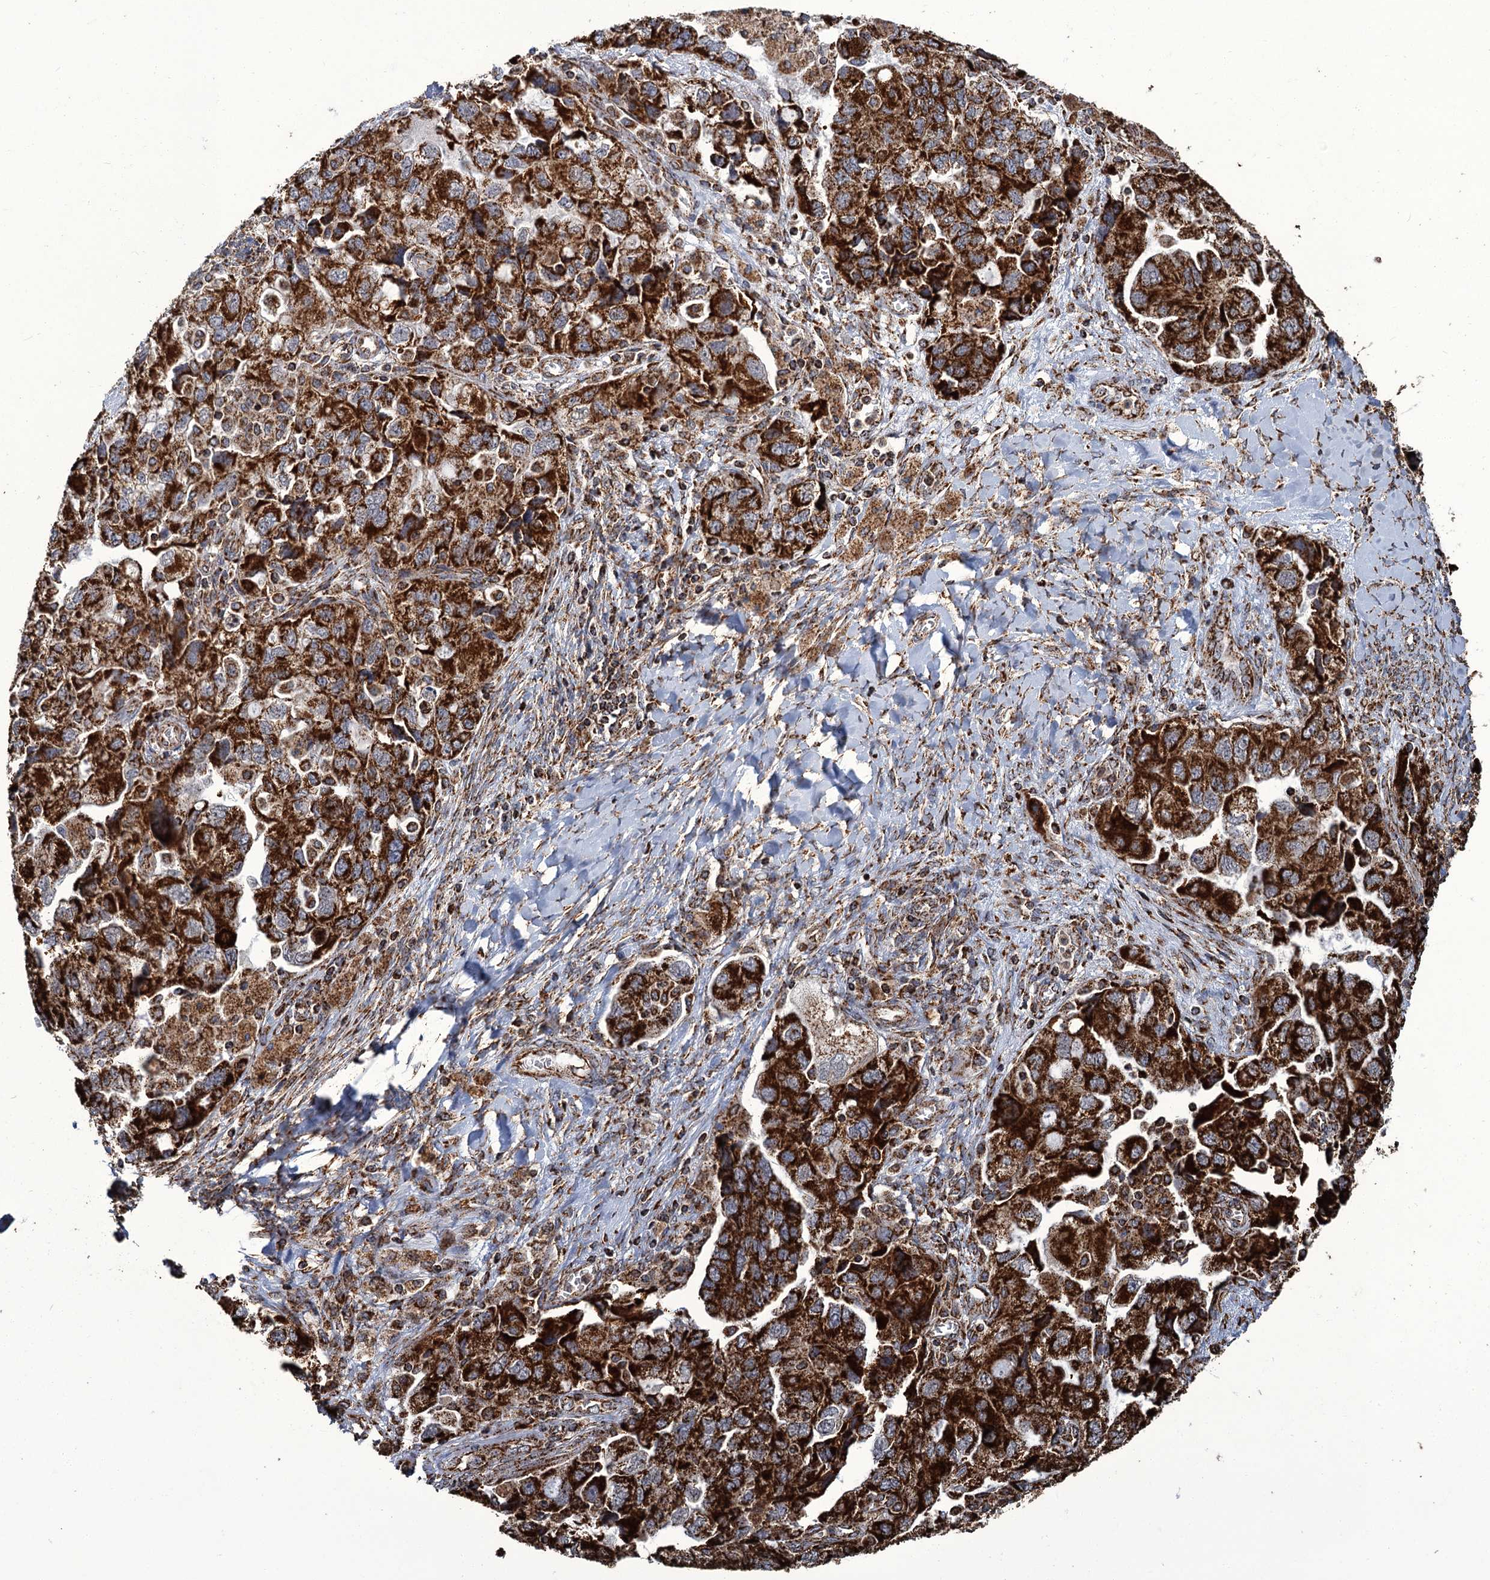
{"staining": {"intensity": "strong", "quantity": ">75%", "location": "cytoplasmic/membranous"}, "tissue": "ovarian cancer", "cell_type": "Tumor cells", "image_type": "cancer", "snomed": [{"axis": "morphology", "description": "Carcinoma, NOS"}, {"axis": "morphology", "description": "Cystadenocarcinoma, serous, NOS"}, {"axis": "topography", "description": "Ovary"}], "caption": "Strong cytoplasmic/membranous expression for a protein is appreciated in about >75% of tumor cells of ovarian cancer (serous cystadenocarcinoma) using immunohistochemistry.", "gene": "APH1A", "patient": {"sex": "female", "age": 69}}